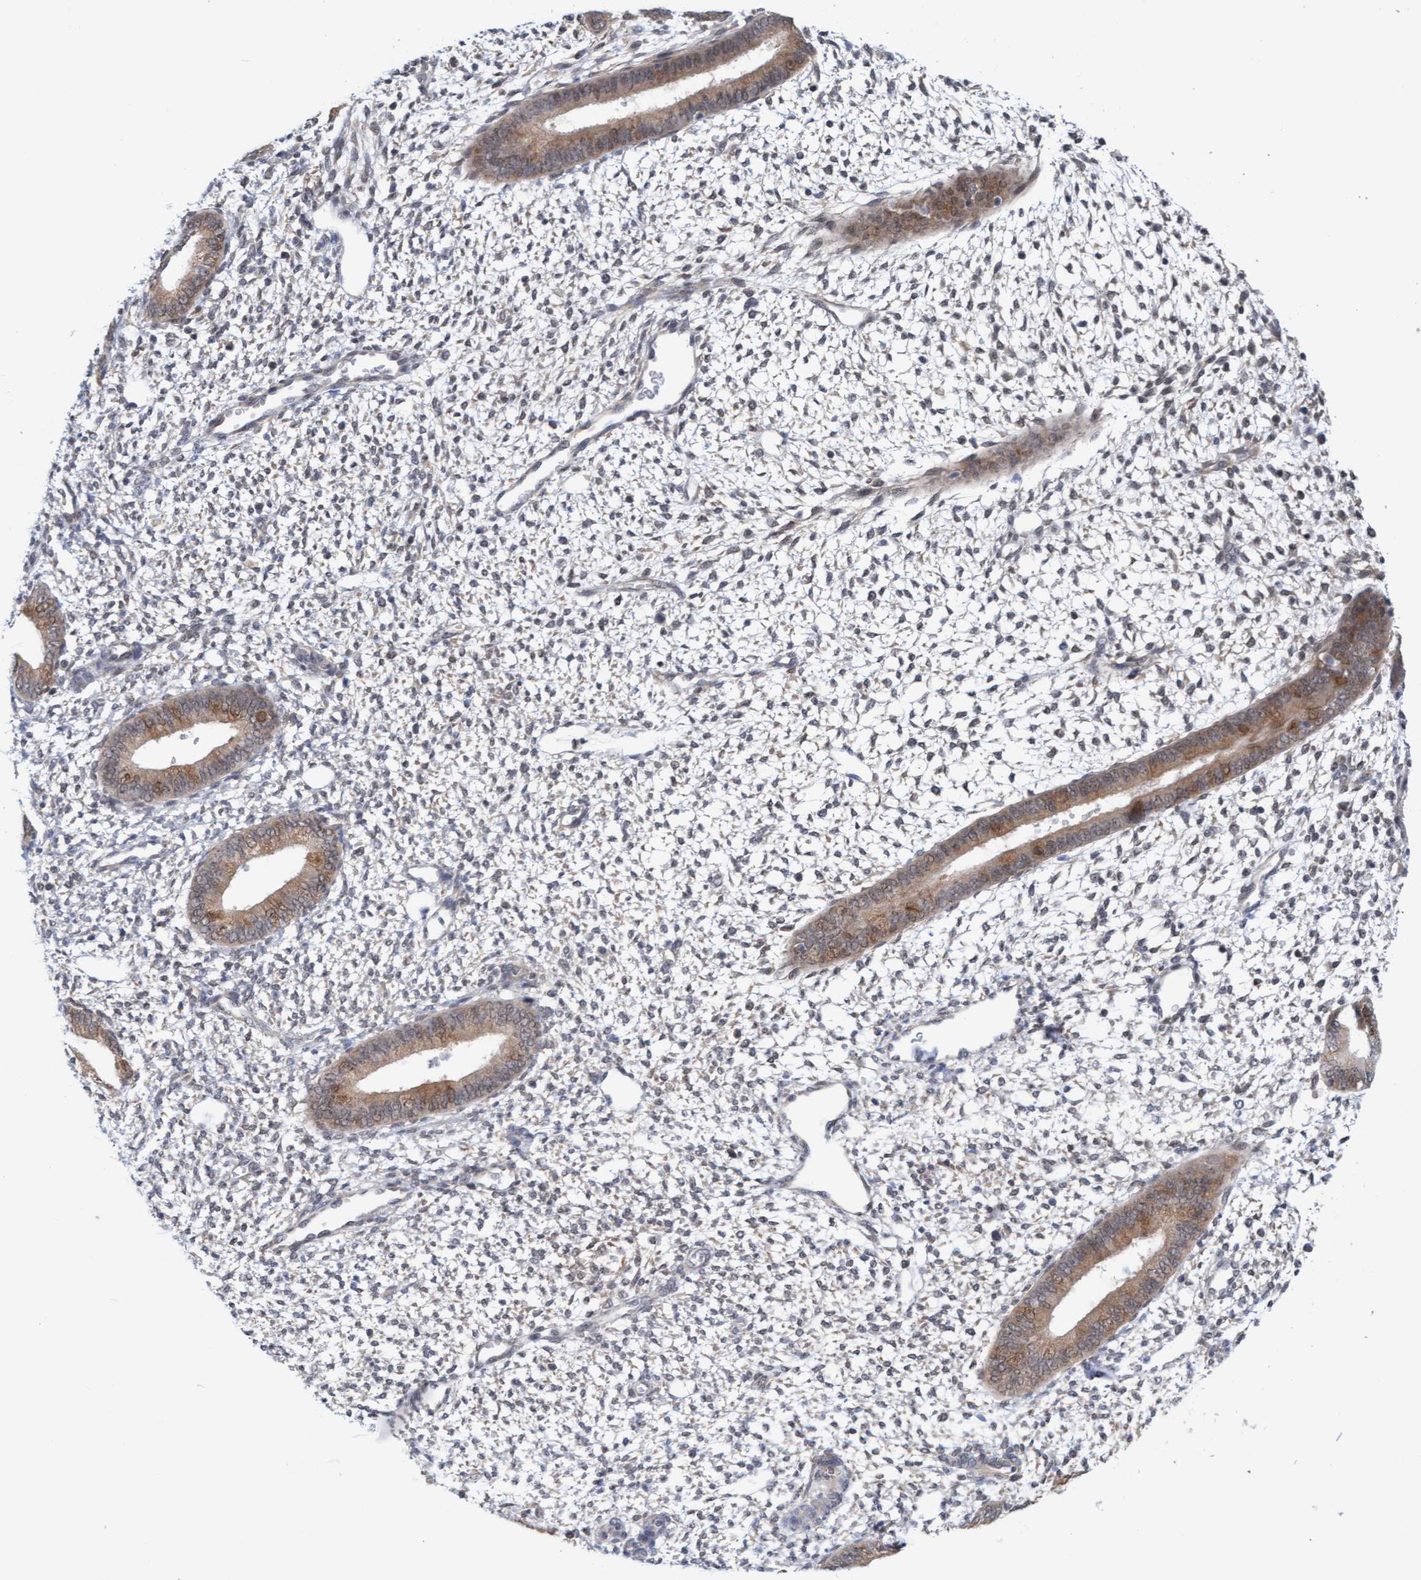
{"staining": {"intensity": "negative", "quantity": "none", "location": "none"}, "tissue": "endometrium", "cell_type": "Cells in endometrial stroma", "image_type": "normal", "snomed": [{"axis": "morphology", "description": "Normal tissue, NOS"}, {"axis": "topography", "description": "Endometrium"}], "caption": "Immunohistochemical staining of unremarkable endometrium exhibits no significant positivity in cells in endometrial stroma. (Stains: DAB (3,3'-diaminobenzidine) IHC with hematoxylin counter stain, Microscopy: brightfield microscopy at high magnification).", "gene": "AMZ2", "patient": {"sex": "female", "age": 46}}